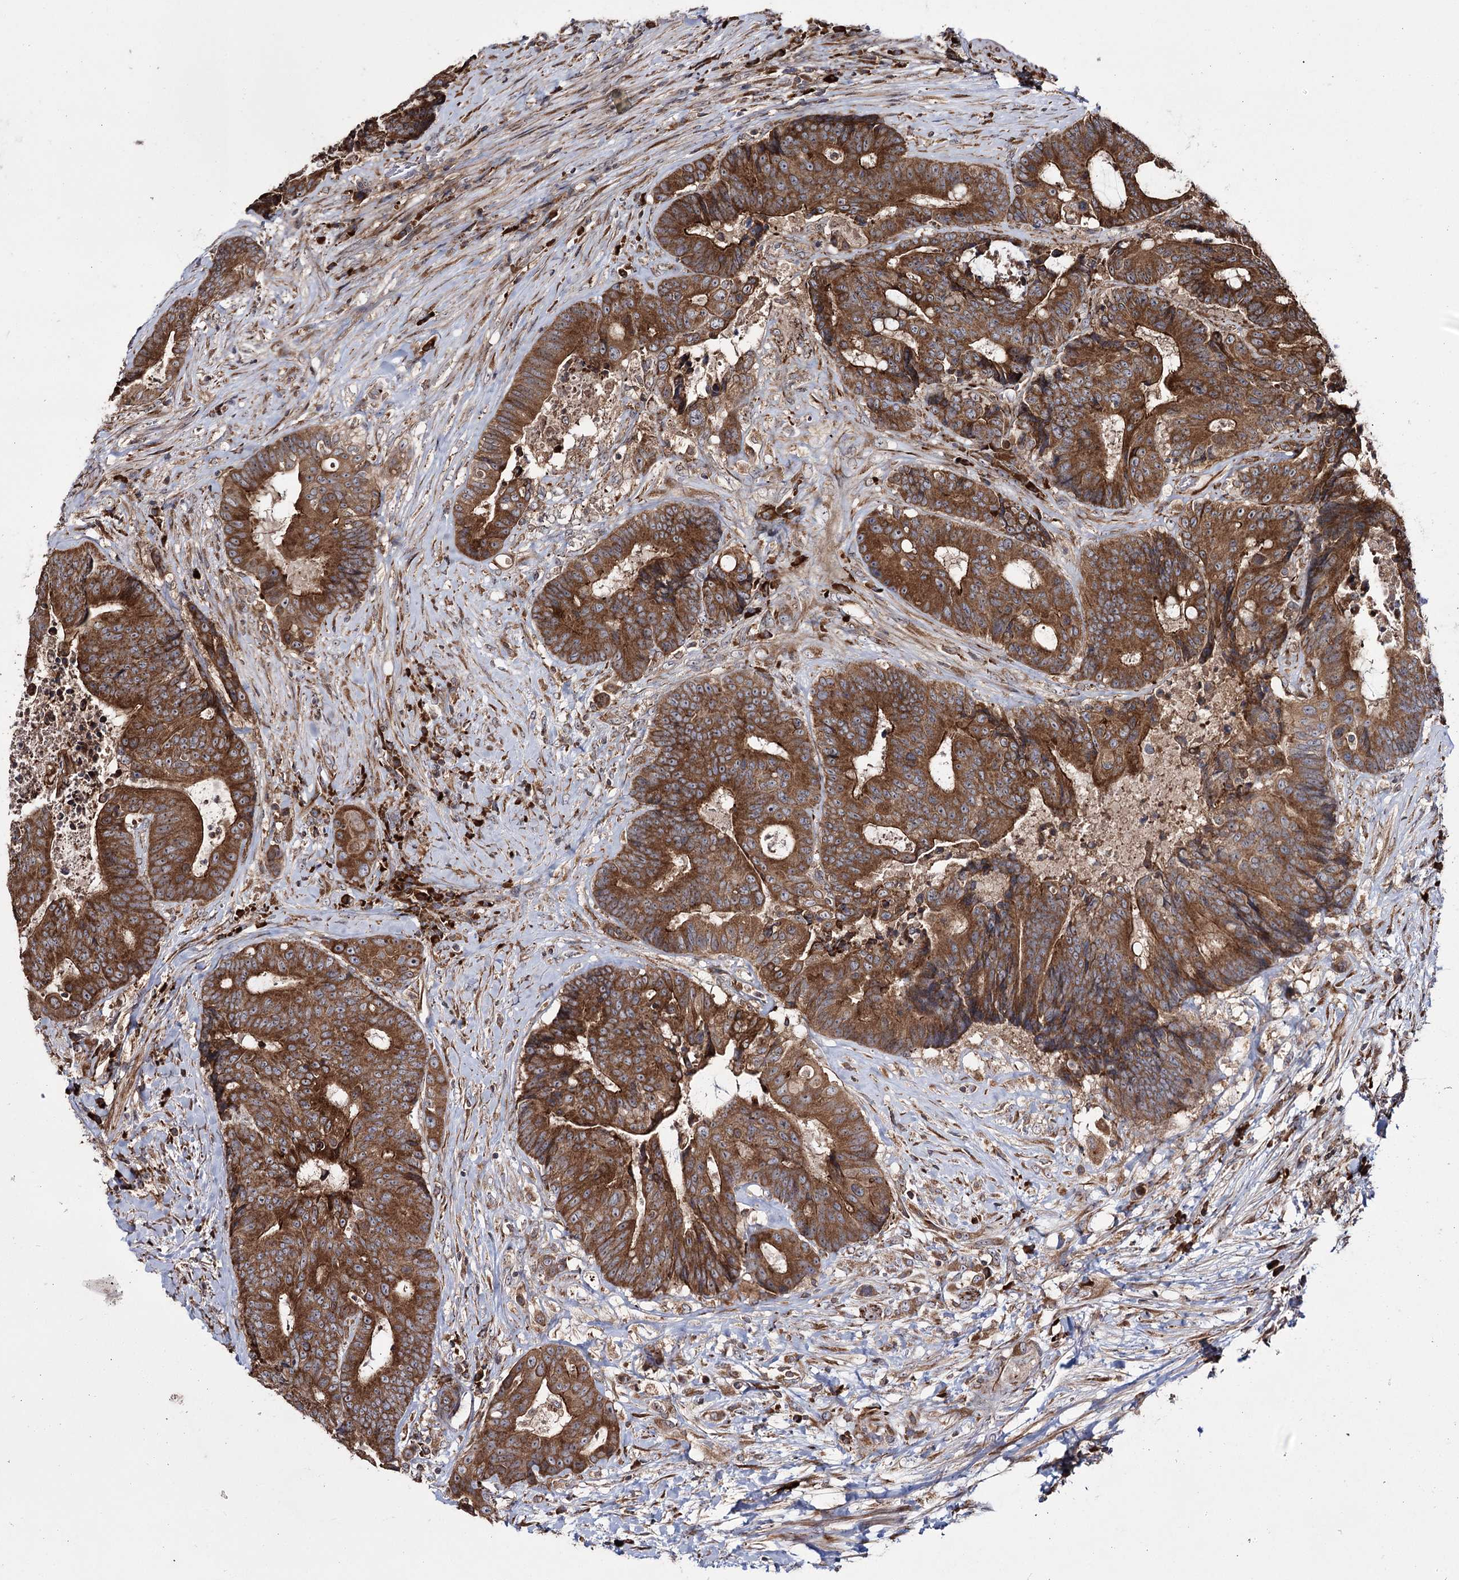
{"staining": {"intensity": "strong", "quantity": ">75%", "location": "cytoplasmic/membranous"}, "tissue": "colorectal cancer", "cell_type": "Tumor cells", "image_type": "cancer", "snomed": [{"axis": "morphology", "description": "Adenocarcinoma, NOS"}, {"axis": "topography", "description": "Rectum"}], "caption": "High-power microscopy captured an immunohistochemistry (IHC) image of adenocarcinoma (colorectal), revealing strong cytoplasmic/membranous expression in approximately >75% of tumor cells. (DAB (3,3'-diaminobenzidine) IHC with brightfield microscopy, high magnification).", "gene": "HECTD2", "patient": {"sex": "male", "age": 69}}